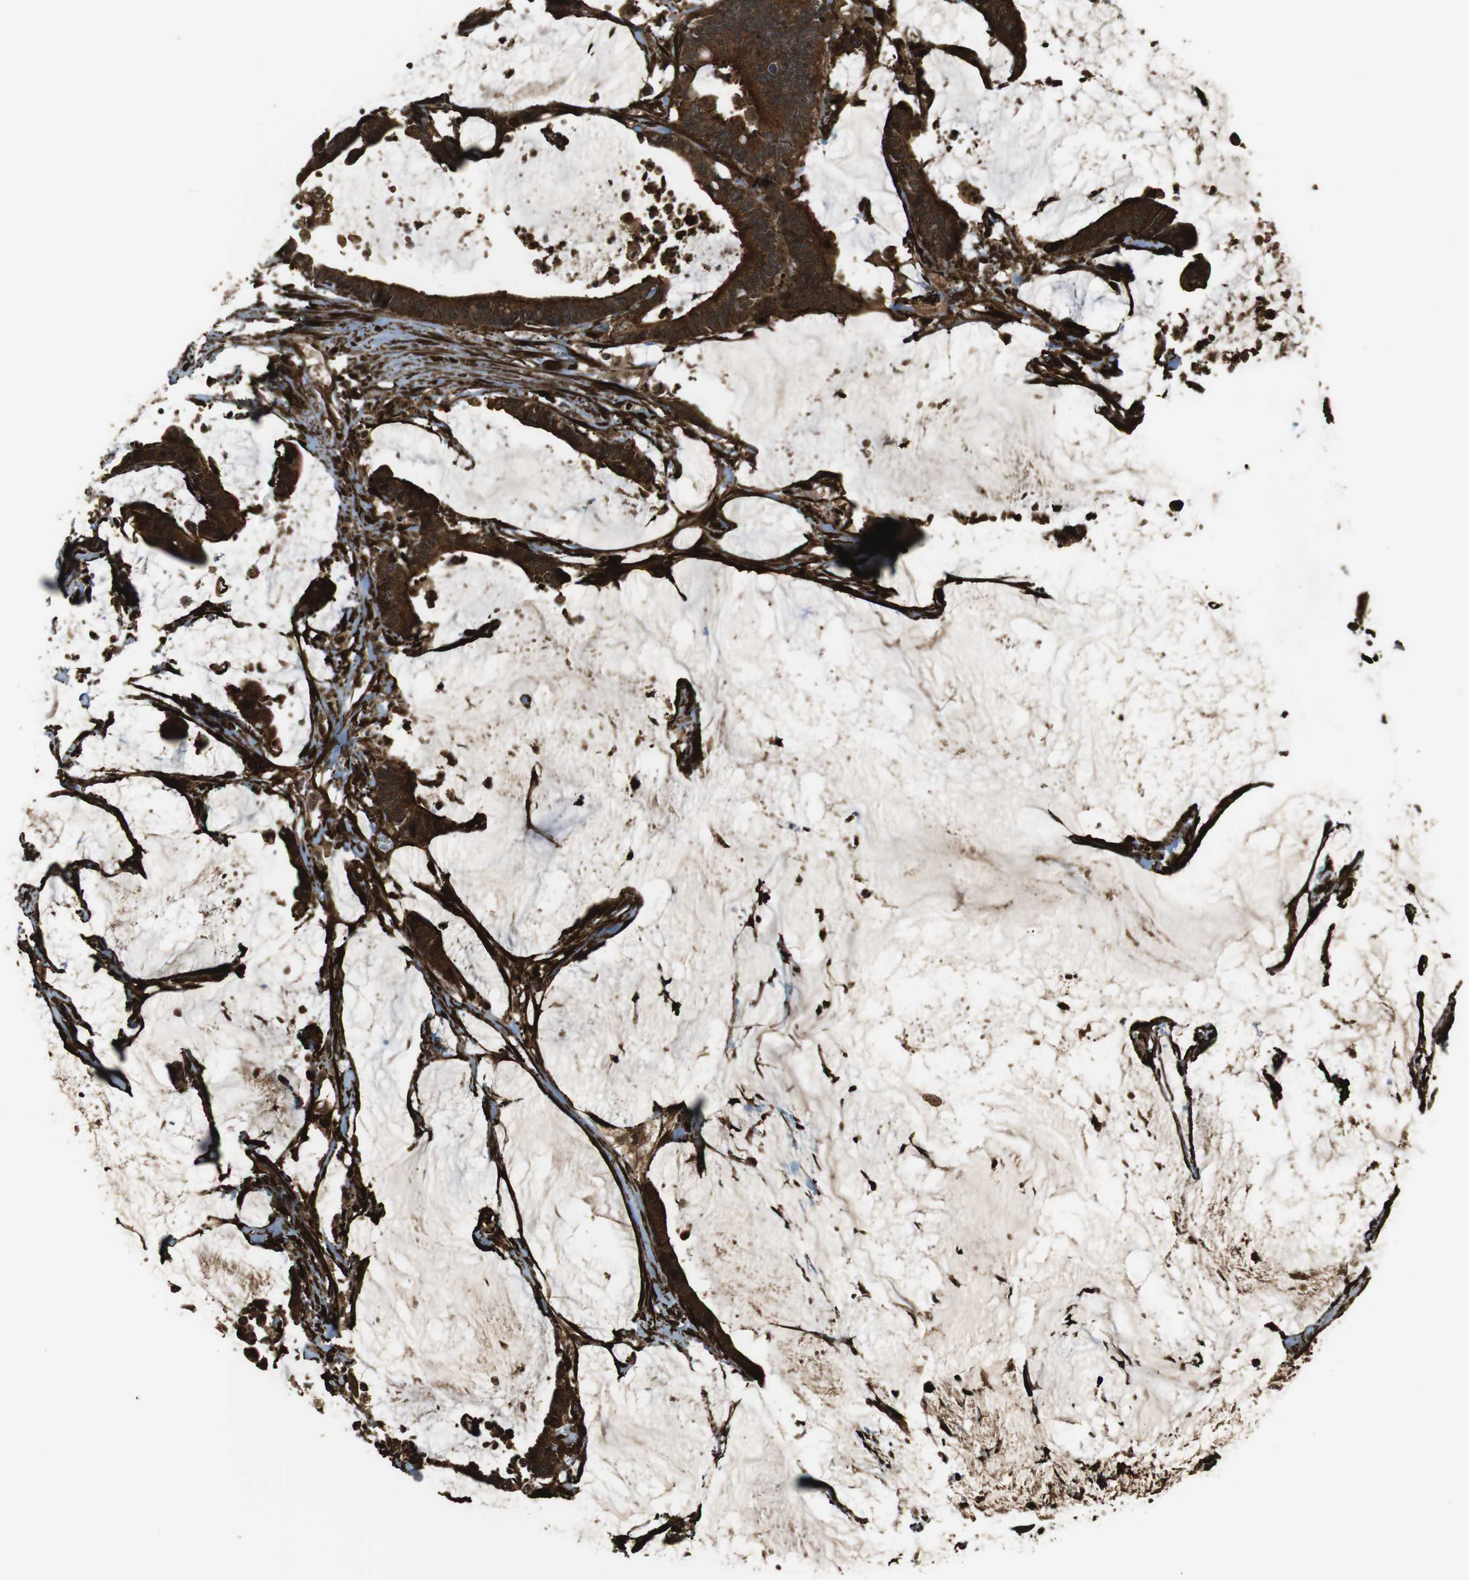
{"staining": {"intensity": "strong", "quantity": ">75%", "location": "cytoplasmic/membranous"}, "tissue": "colorectal cancer", "cell_type": "Tumor cells", "image_type": "cancer", "snomed": [{"axis": "morphology", "description": "Adenocarcinoma, NOS"}, {"axis": "topography", "description": "Rectum"}], "caption": "About >75% of tumor cells in human colorectal cancer (adenocarcinoma) show strong cytoplasmic/membranous protein expression as visualized by brown immunohistochemical staining.", "gene": "MSRB3", "patient": {"sex": "female", "age": 66}}